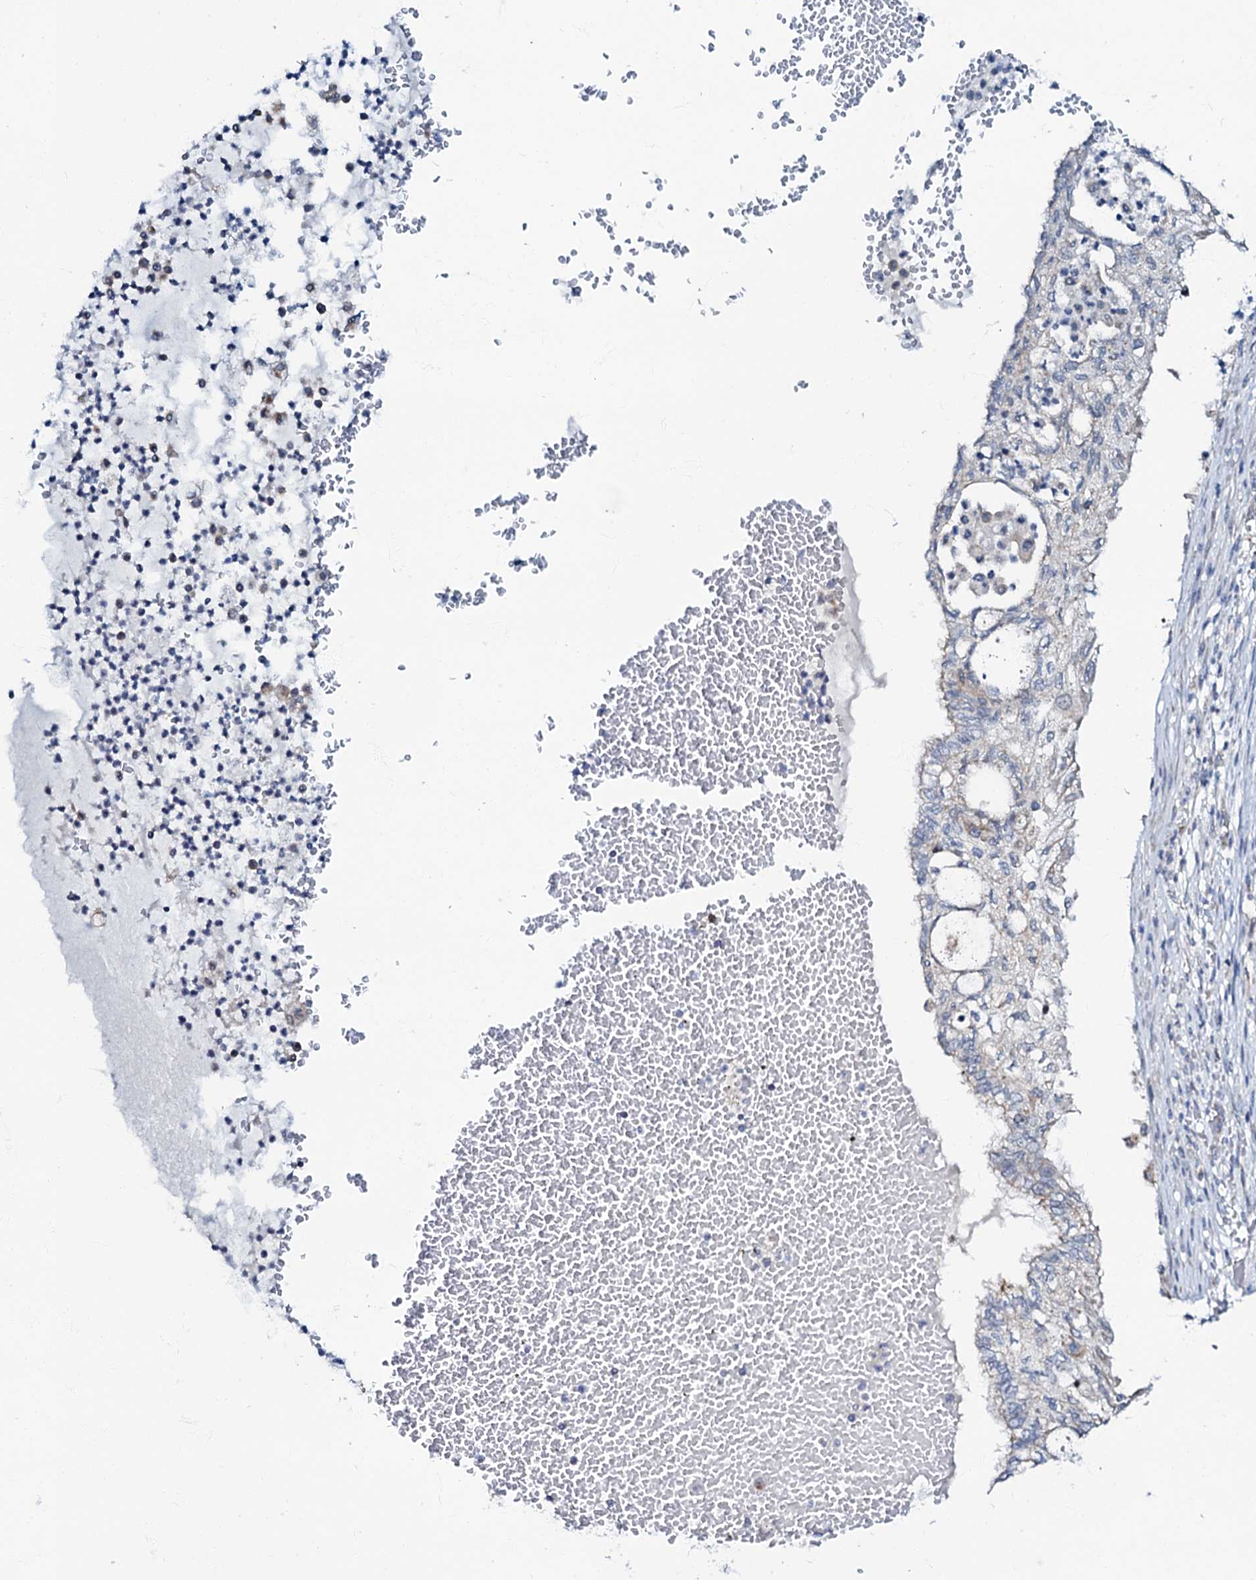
{"staining": {"intensity": "negative", "quantity": "none", "location": "none"}, "tissue": "lung cancer", "cell_type": "Tumor cells", "image_type": "cancer", "snomed": [{"axis": "morphology", "description": "Adenocarcinoma, NOS"}, {"axis": "topography", "description": "Lung"}], "caption": "The photomicrograph exhibits no significant expression in tumor cells of lung cancer. The staining is performed using DAB brown chromogen with nuclei counter-stained in using hematoxylin.", "gene": "MRPL51", "patient": {"sex": "female", "age": 70}}